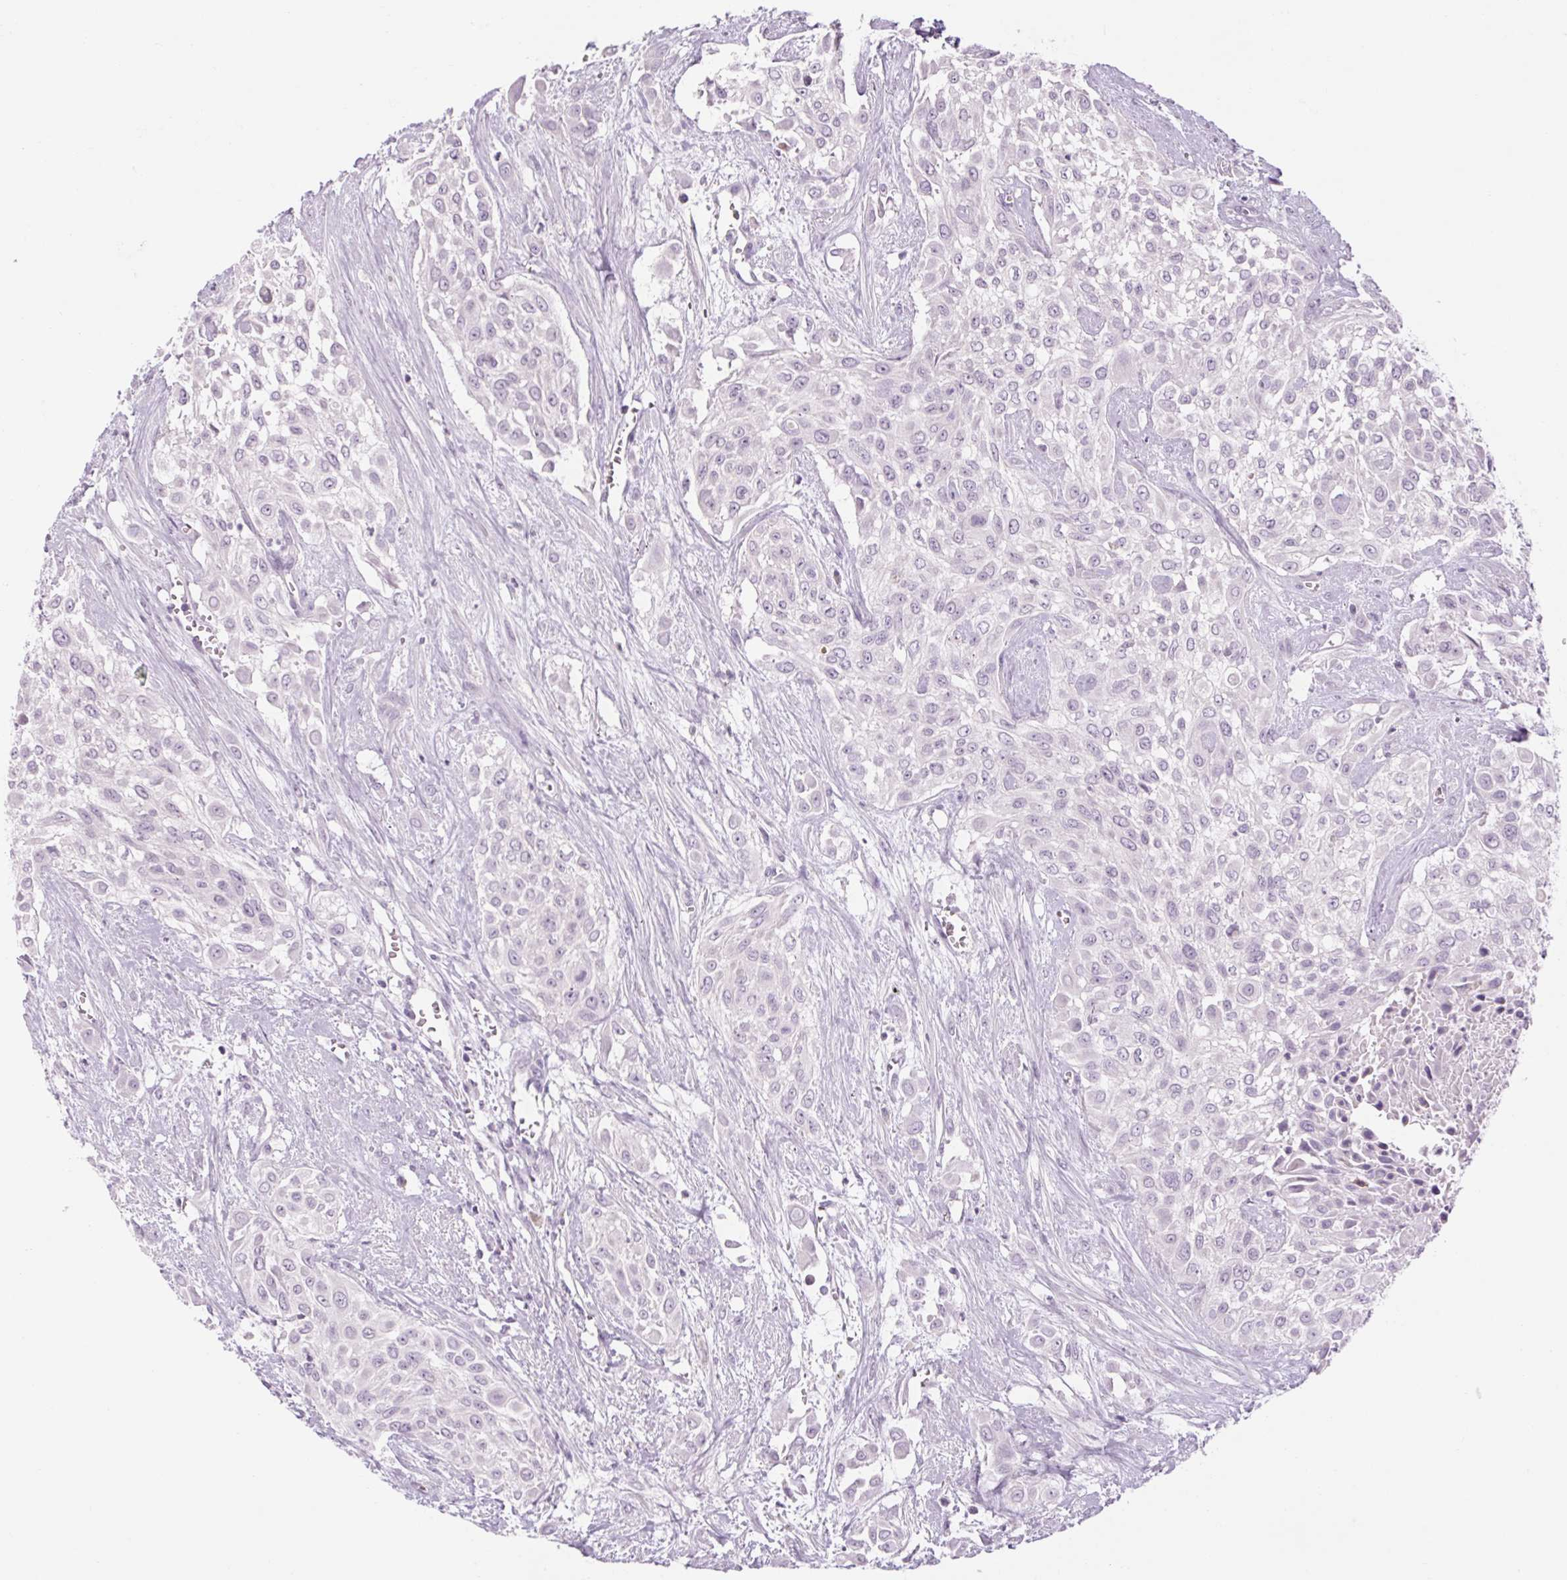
{"staining": {"intensity": "negative", "quantity": "none", "location": "none"}, "tissue": "urothelial cancer", "cell_type": "Tumor cells", "image_type": "cancer", "snomed": [{"axis": "morphology", "description": "Urothelial carcinoma, High grade"}, {"axis": "topography", "description": "Urinary bladder"}], "caption": "Photomicrograph shows no protein positivity in tumor cells of urothelial cancer tissue.", "gene": "RPTN", "patient": {"sex": "male", "age": 57}}